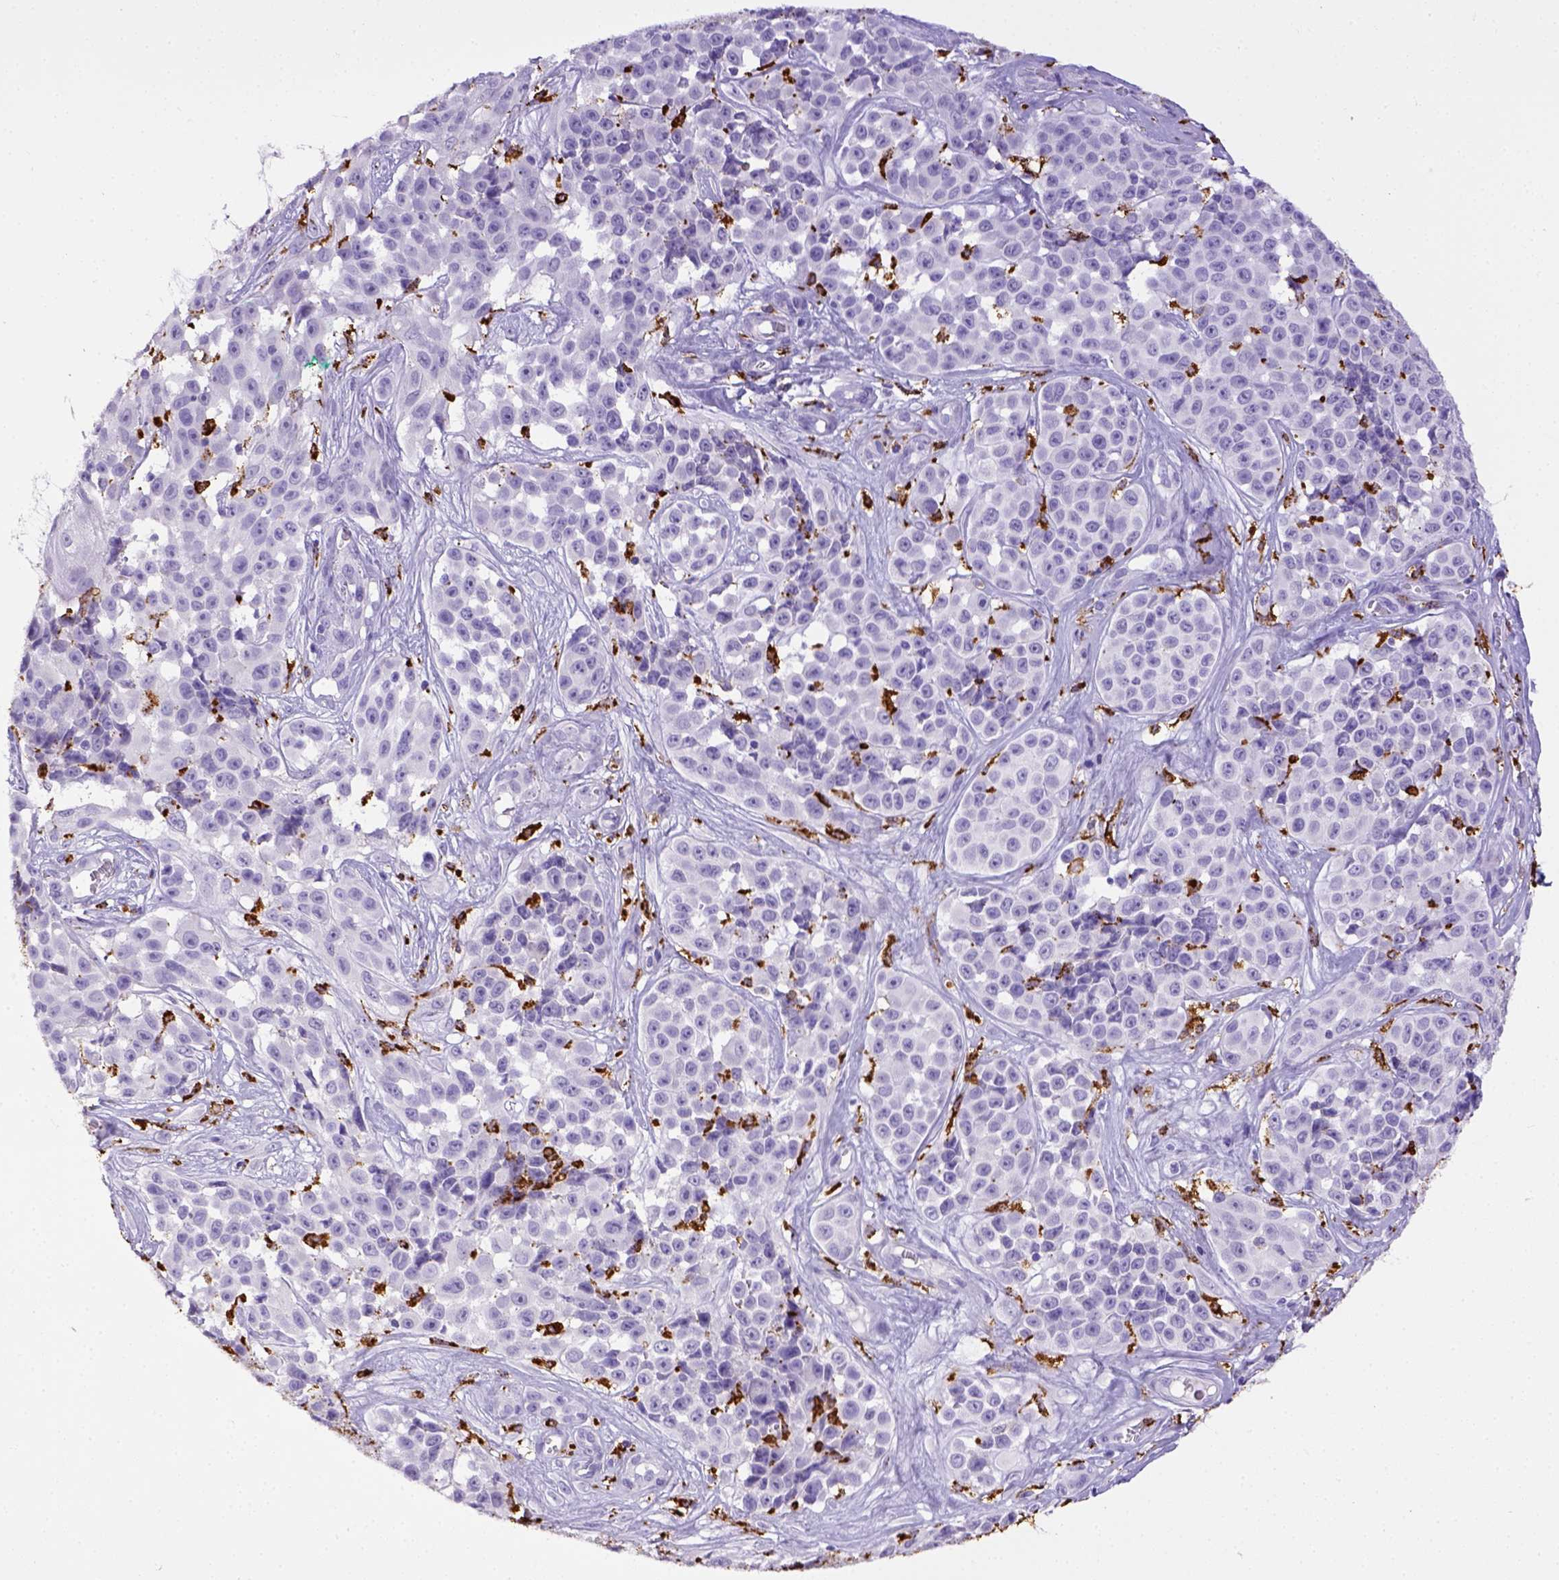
{"staining": {"intensity": "negative", "quantity": "none", "location": "none"}, "tissue": "melanoma", "cell_type": "Tumor cells", "image_type": "cancer", "snomed": [{"axis": "morphology", "description": "Malignant melanoma, NOS"}, {"axis": "topography", "description": "Skin"}], "caption": "This is an immunohistochemistry histopathology image of melanoma. There is no positivity in tumor cells.", "gene": "CD68", "patient": {"sex": "female", "age": 88}}